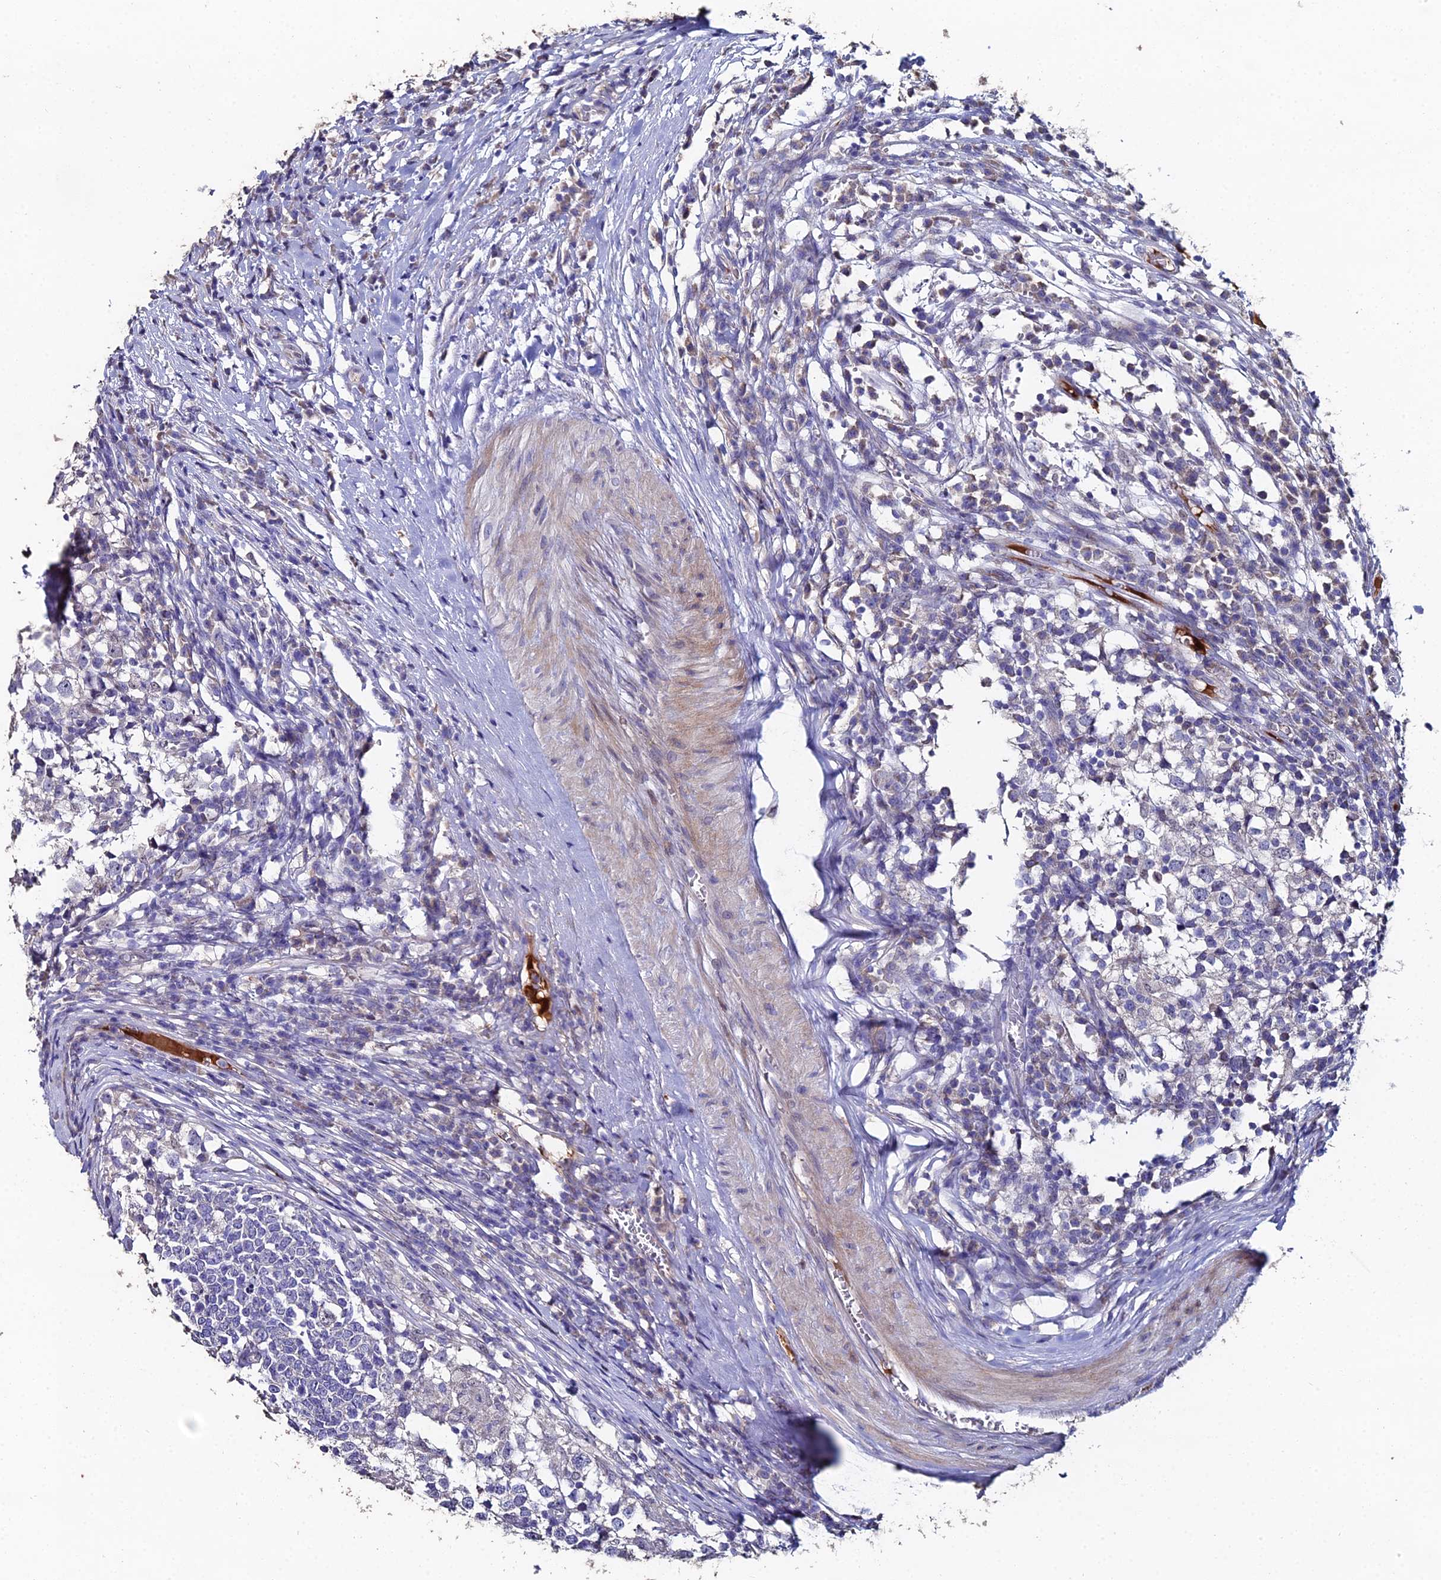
{"staining": {"intensity": "negative", "quantity": "none", "location": "none"}, "tissue": "testis cancer", "cell_type": "Tumor cells", "image_type": "cancer", "snomed": [{"axis": "morphology", "description": "Seminoma, NOS"}, {"axis": "topography", "description": "Testis"}], "caption": "High magnification brightfield microscopy of testis seminoma stained with DAB (3,3'-diaminobenzidine) (brown) and counterstained with hematoxylin (blue): tumor cells show no significant positivity. Brightfield microscopy of immunohistochemistry (IHC) stained with DAB (3,3'-diaminobenzidine) (brown) and hematoxylin (blue), captured at high magnification.", "gene": "ESRRG", "patient": {"sex": "male", "age": 65}}